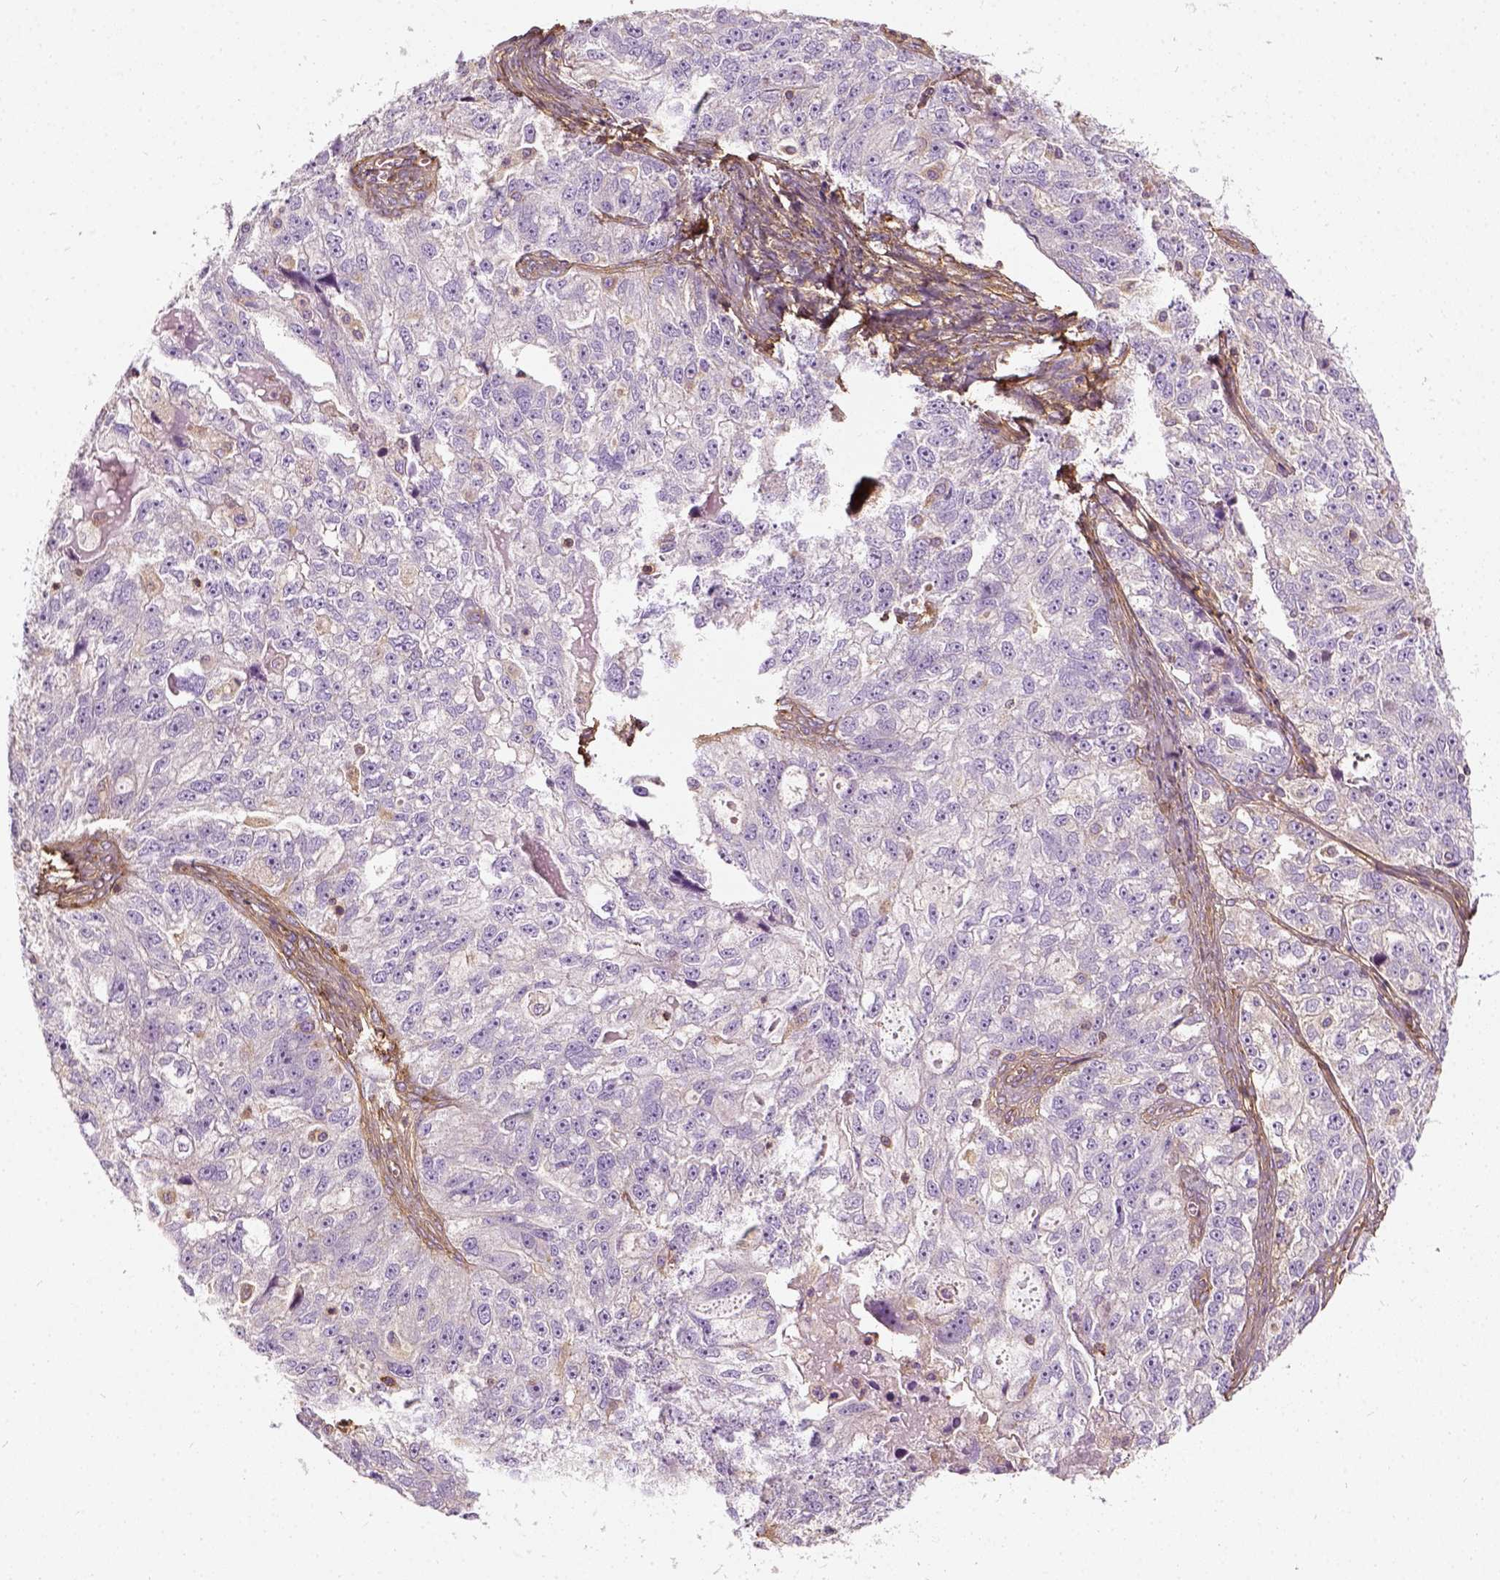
{"staining": {"intensity": "negative", "quantity": "none", "location": "none"}, "tissue": "ovarian cancer", "cell_type": "Tumor cells", "image_type": "cancer", "snomed": [{"axis": "morphology", "description": "Cystadenocarcinoma, serous, NOS"}, {"axis": "topography", "description": "Ovary"}], "caption": "Immunohistochemistry of ovarian cancer (serous cystadenocarcinoma) demonstrates no expression in tumor cells.", "gene": "COL6A2", "patient": {"sex": "female", "age": 51}}